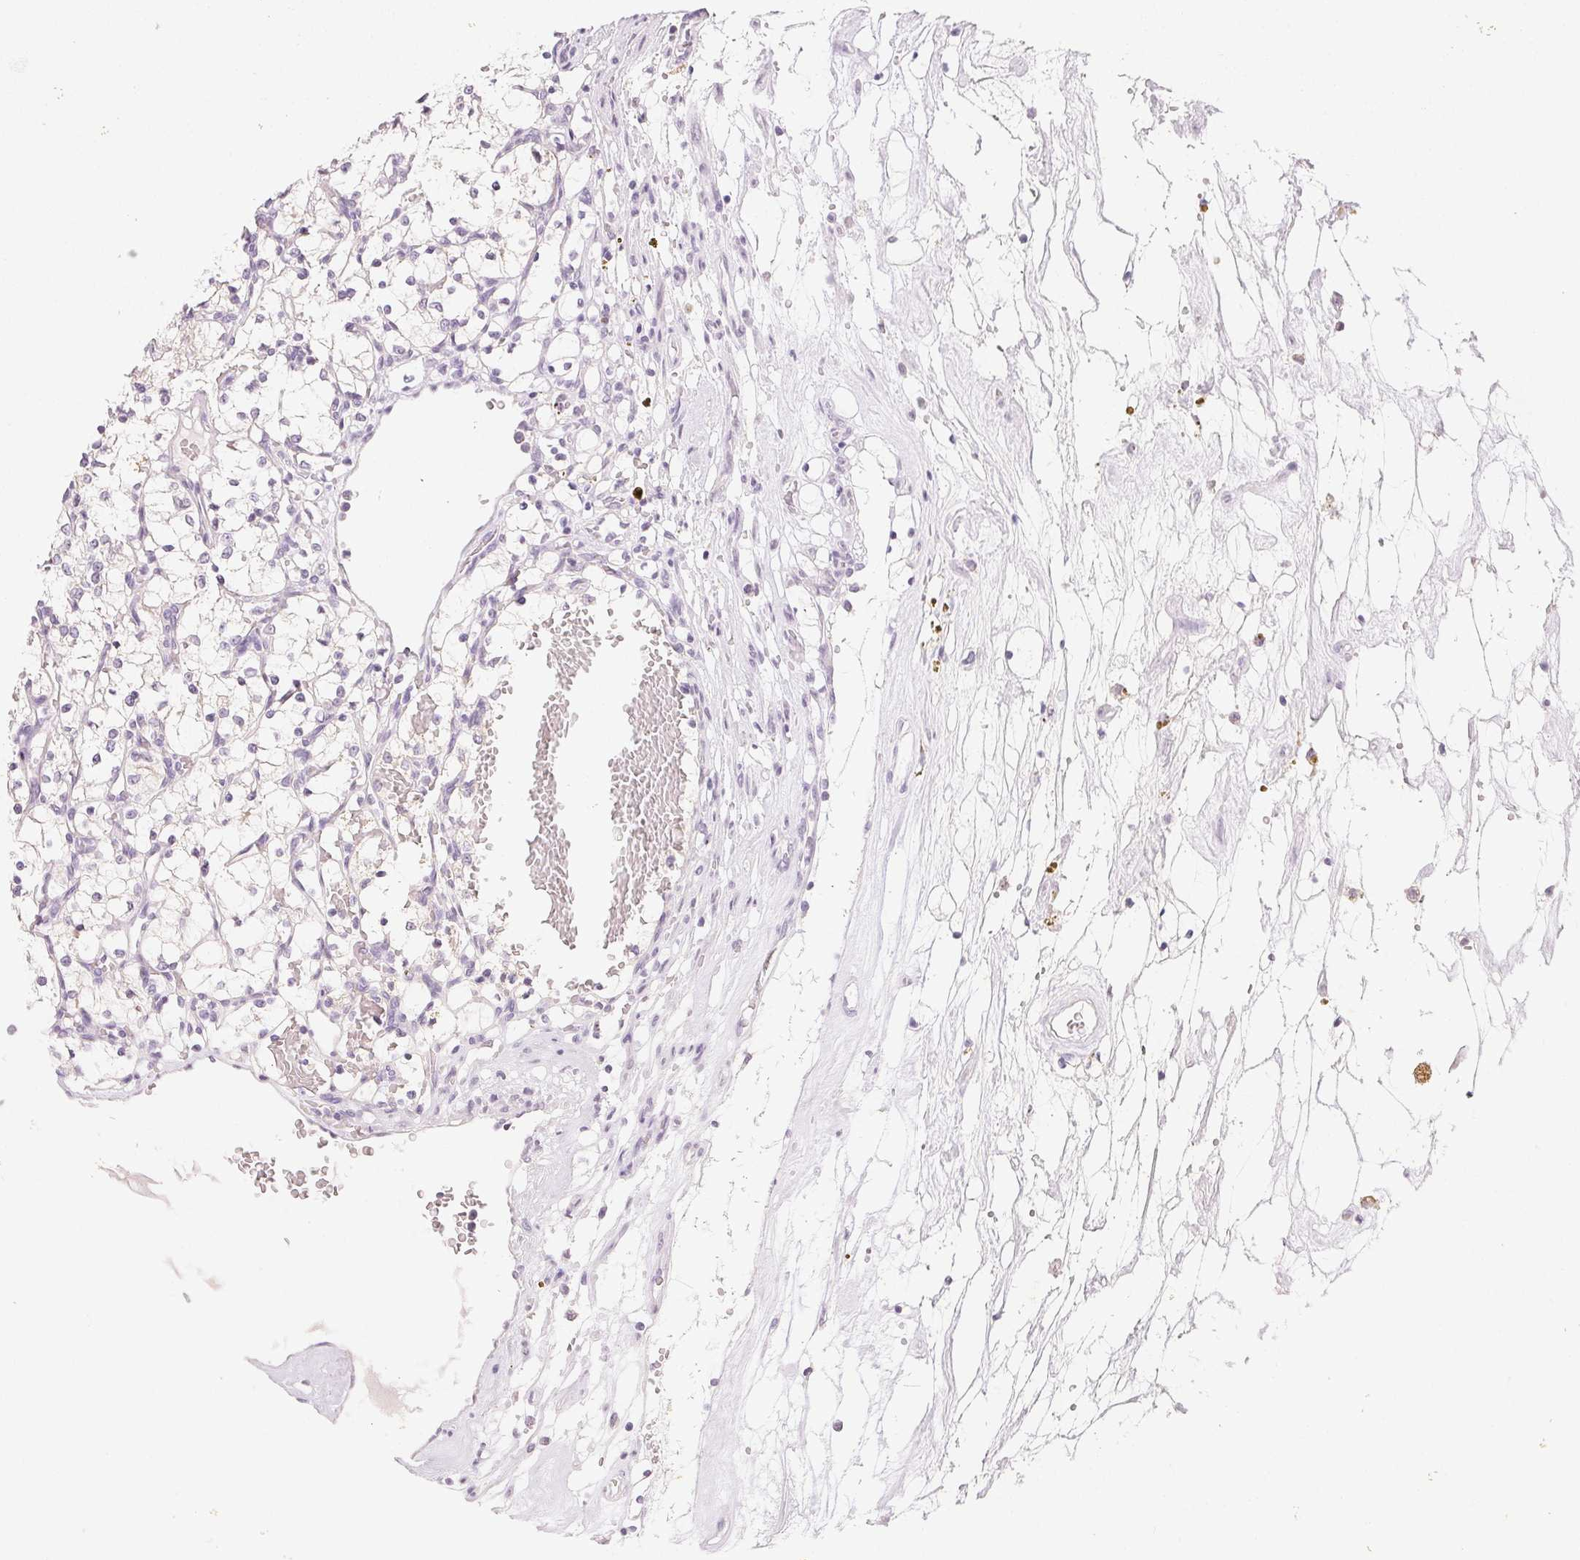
{"staining": {"intensity": "negative", "quantity": "none", "location": "none"}, "tissue": "renal cancer", "cell_type": "Tumor cells", "image_type": "cancer", "snomed": [{"axis": "morphology", "description": "Adenocarcinoma, NOS"}, {"axis": "topography", "description": "Kidney"}], "caption": "Tumor cells are negative for protein expression in human renal cancer (adenocarcinoma).", "gene": "SFTPD", "patient": {"sex": "female", "age": 69}}